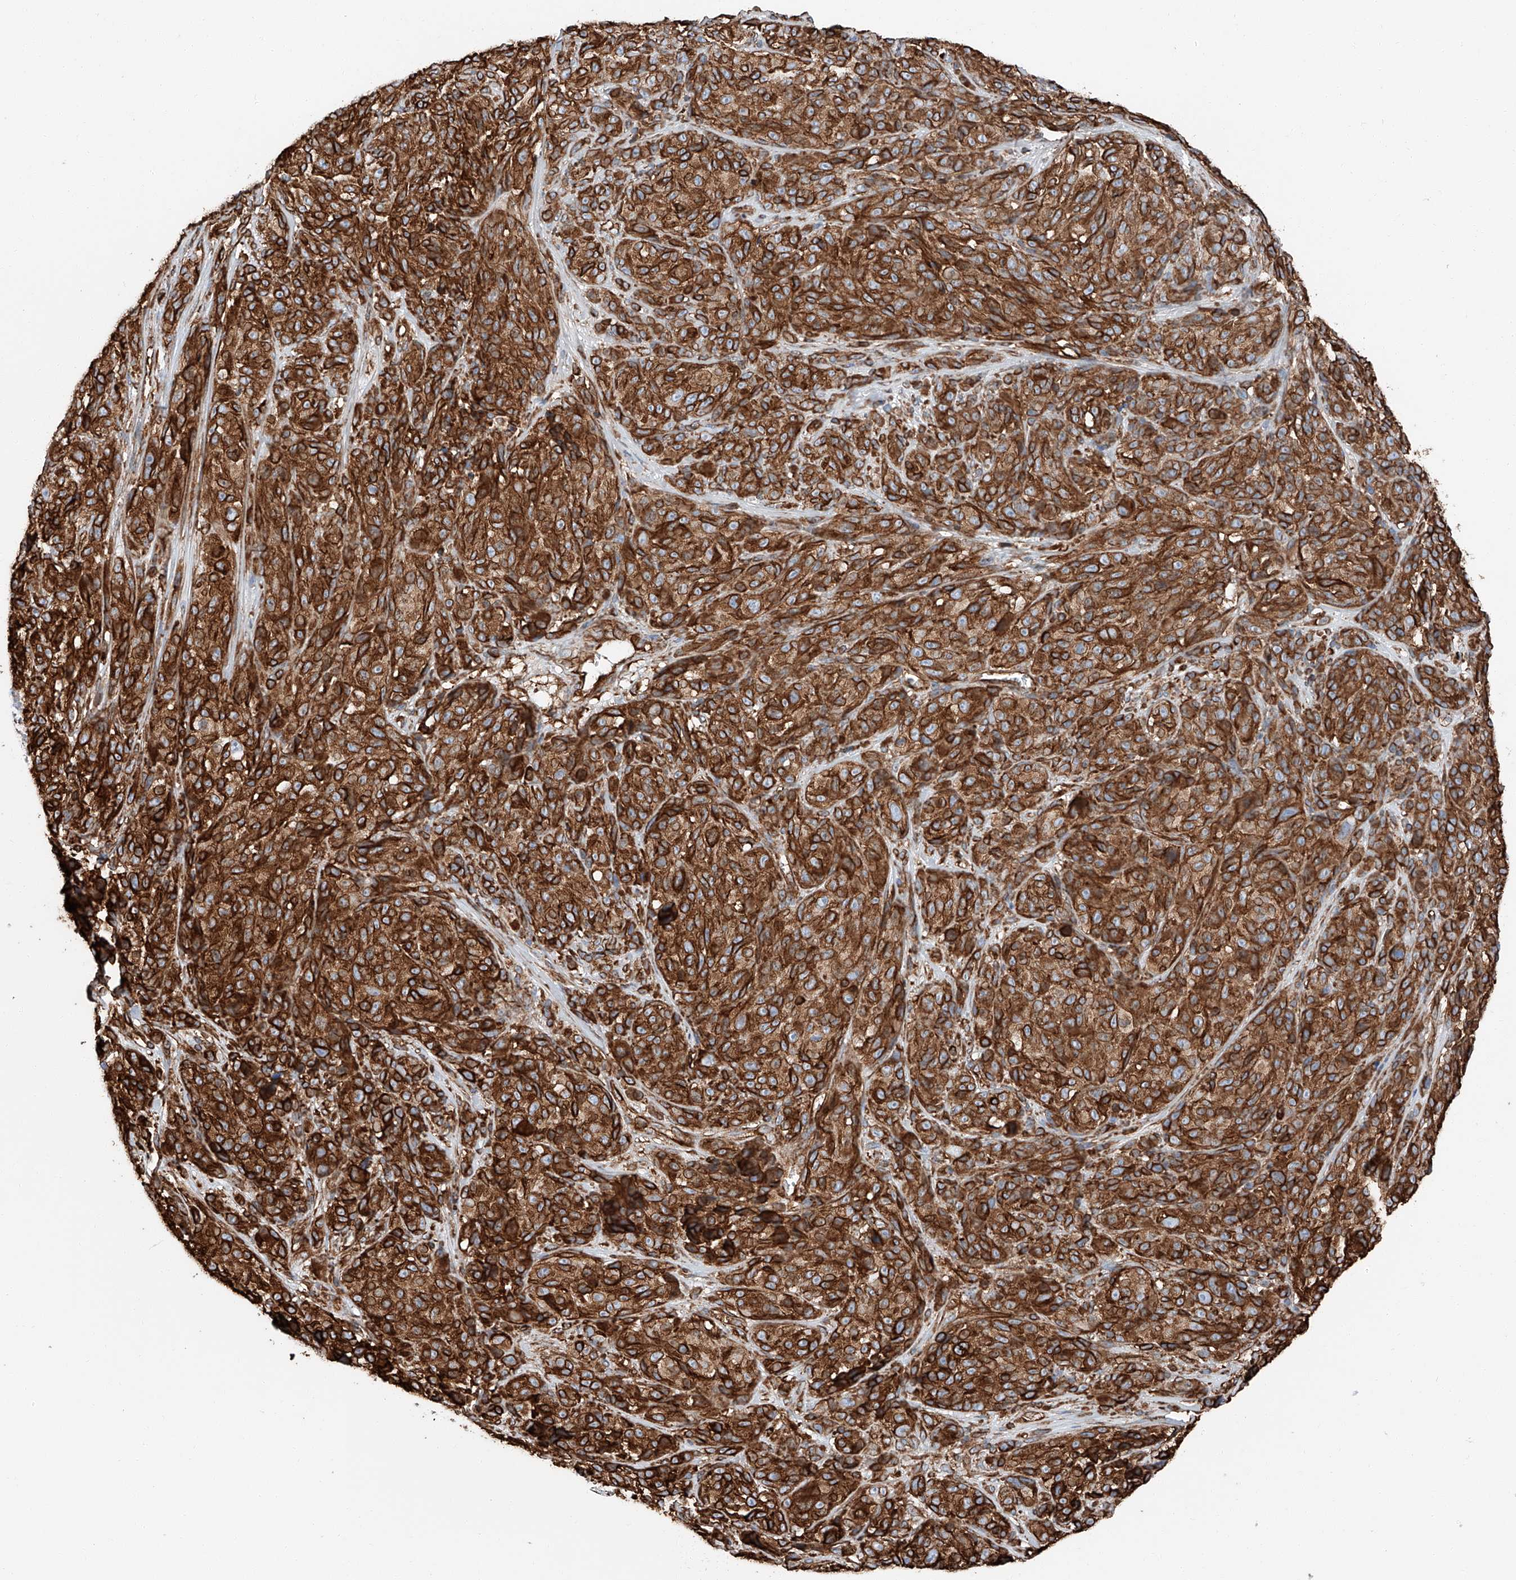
{"staining": {"intensity": "strong", "quantity": ">75%", "location": "cytoplasmic/membranous"}, "tissue": "melanoma", "cell_type": "Tumor cells", "image_type": "cancer", "snomed": [{"axis": "morphology", "description": "Malignant melanoma, NOS"}, {"axis": "topography", "description": "Skin"}], "caption": "A micrograph showing strong cytoplasmic/membranous expression in about >75% of tumor cells in melanoma, as visualized by brown immunohistochemical staining.", "gene": "ZNF804A", "patient": {"sex": "male", "age": 73}}